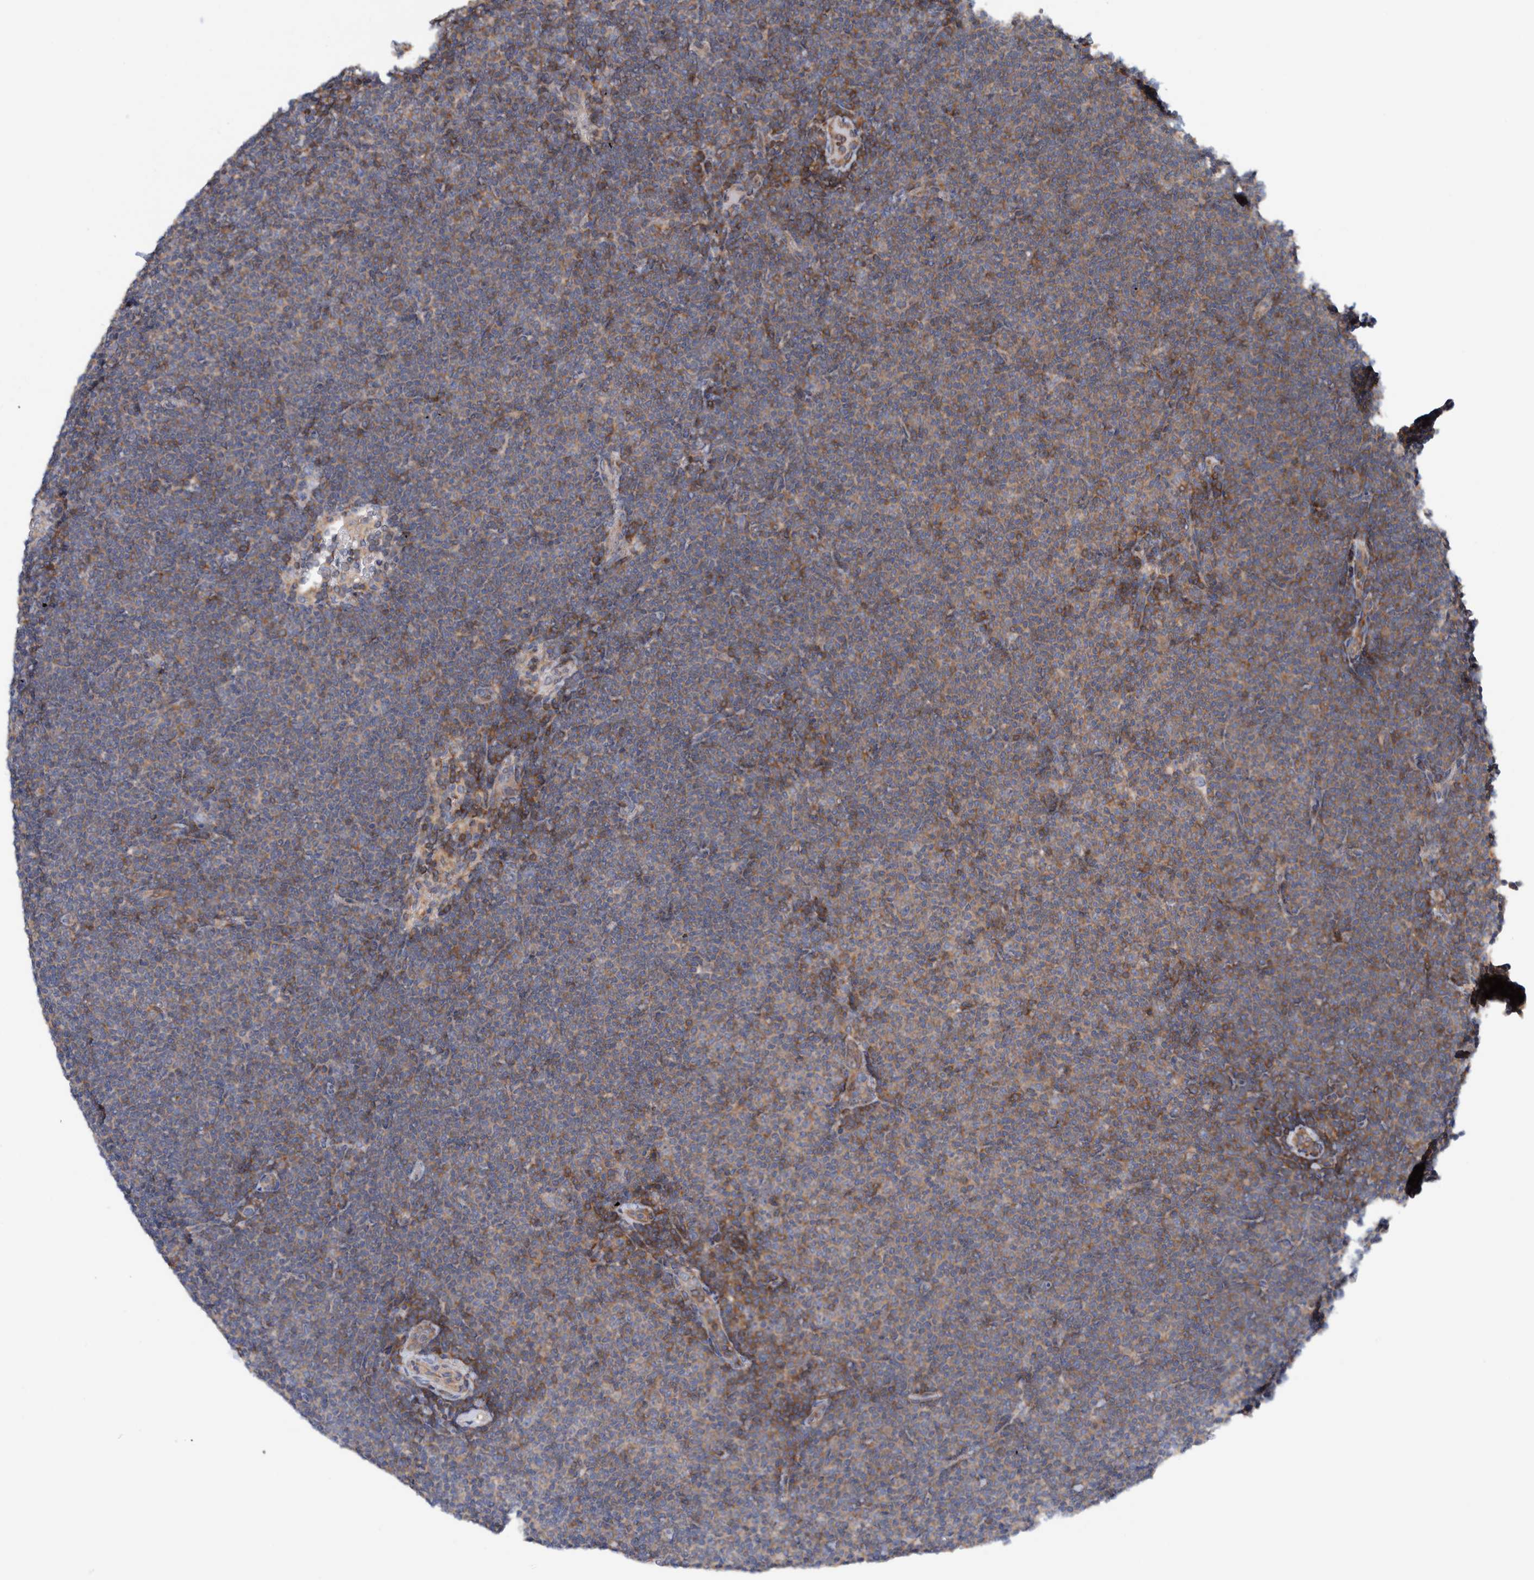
{"staining": {"intensity": "moderate", "quantity": "25%-75%", "location": "cytoplasmic/membranous"}, "tissue": "lymphoma", "cell_type": "Tumor cells", "image_type": "cancer", "snomed": [{"axis": "morphology", "description": "Malignant lymphoma, non-Hodgkin's type, Low grade"}, {"axis": "topography", "description": "Lymph node"}], "caption": "High-power microscopy captured an immunohistochemistry photomicrograph of lymphoma, revealing moderate cytoplasmic/membranous expression in approximately 25%-75% of tumor cells.", "gene": "CCM2", "patient": {"sex": "female", "age": 53}}